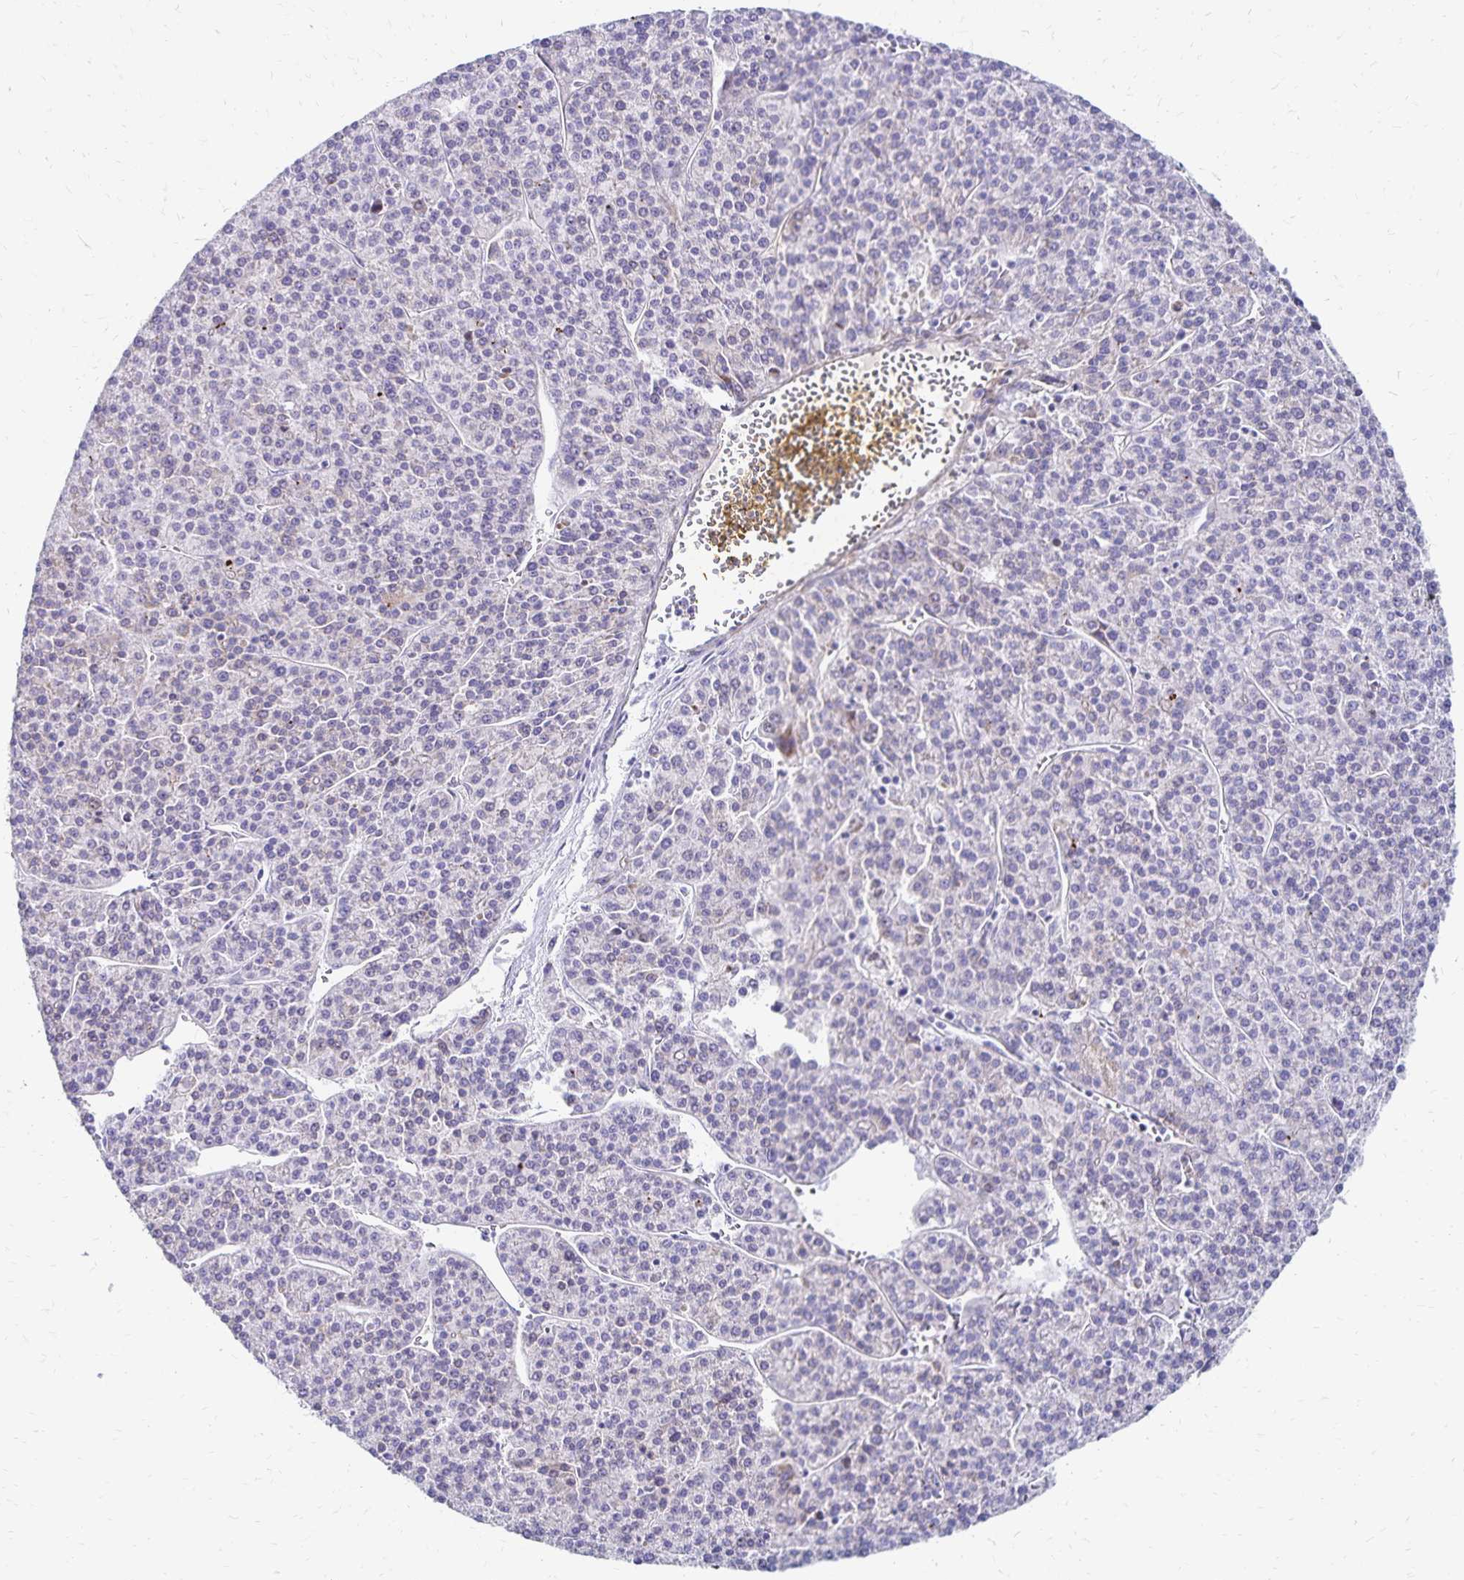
{"staining": {"intensity": "negative", "quantity": "none", "location": "none"}, "tissue": "liver cancer", "cell_type": "Tumor cells", "image_type": "cancer", "snomed": [{"axis": "morphology", "description": "Carcinoma, Hepatocellular, NOS"}, {"axis": "topography", "description": "Liver"}], "caption": "Tumor cells show no significant staining in liver cancer.", "gene": "NECAP1", "patient": {"sex": "female", "age": 58}}